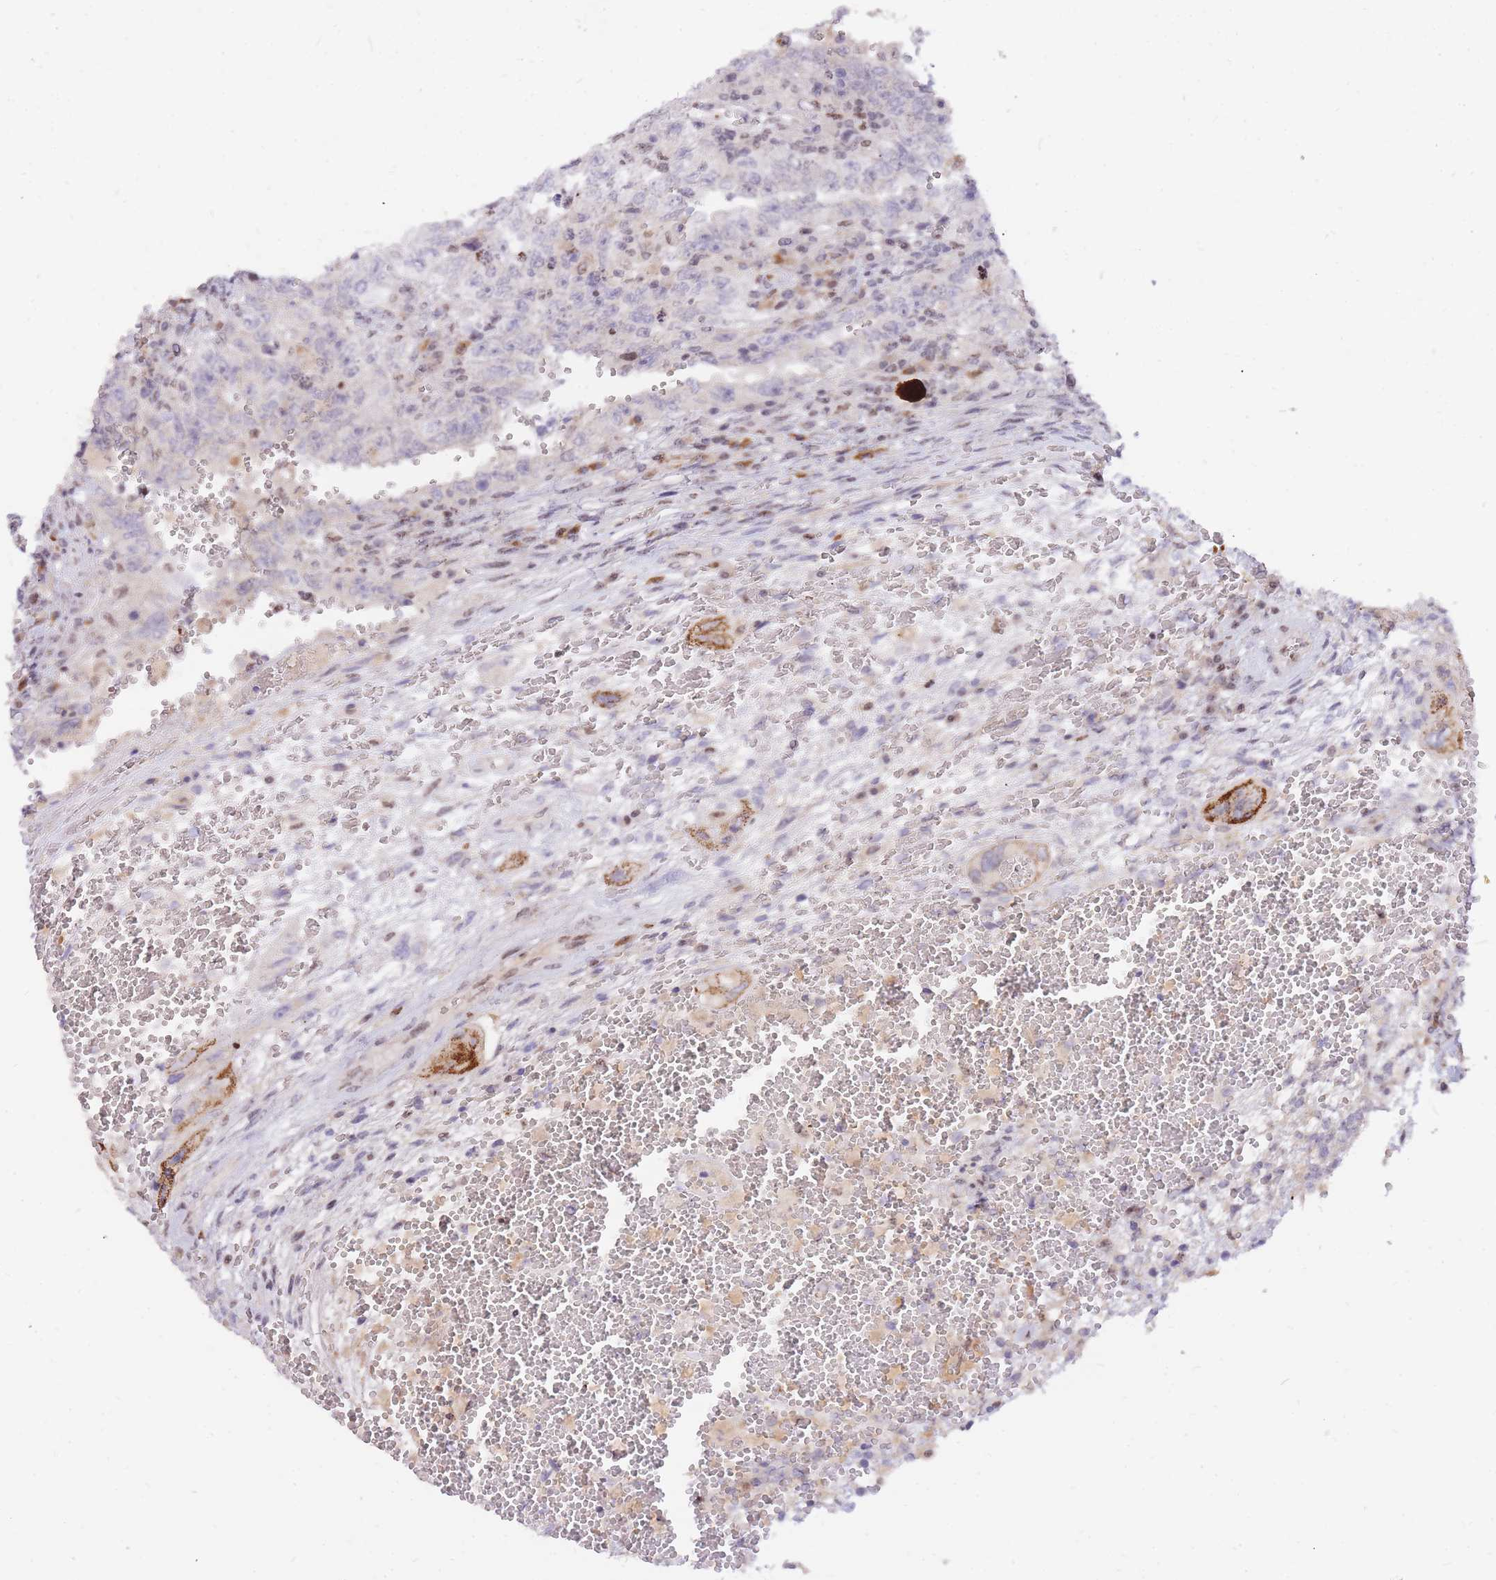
{"staining": {"intensity": "negative", "quantity": "none", "location": "none"}, "tissue": "testis cancer", "cell_type": "Tumor cells", "image_type": "cancer", "snomed": [{"axis": "morphology", "description": "Carcinoma, Embryonal, NOS"}, {"axis": "topography", "description": "Testis"}], "caption": "IHC of human embryonal carcinoma (testis) displays no expression in tumor cells.", "gene": "TLE2", "patient": {"sex": "male", "age": 26}}